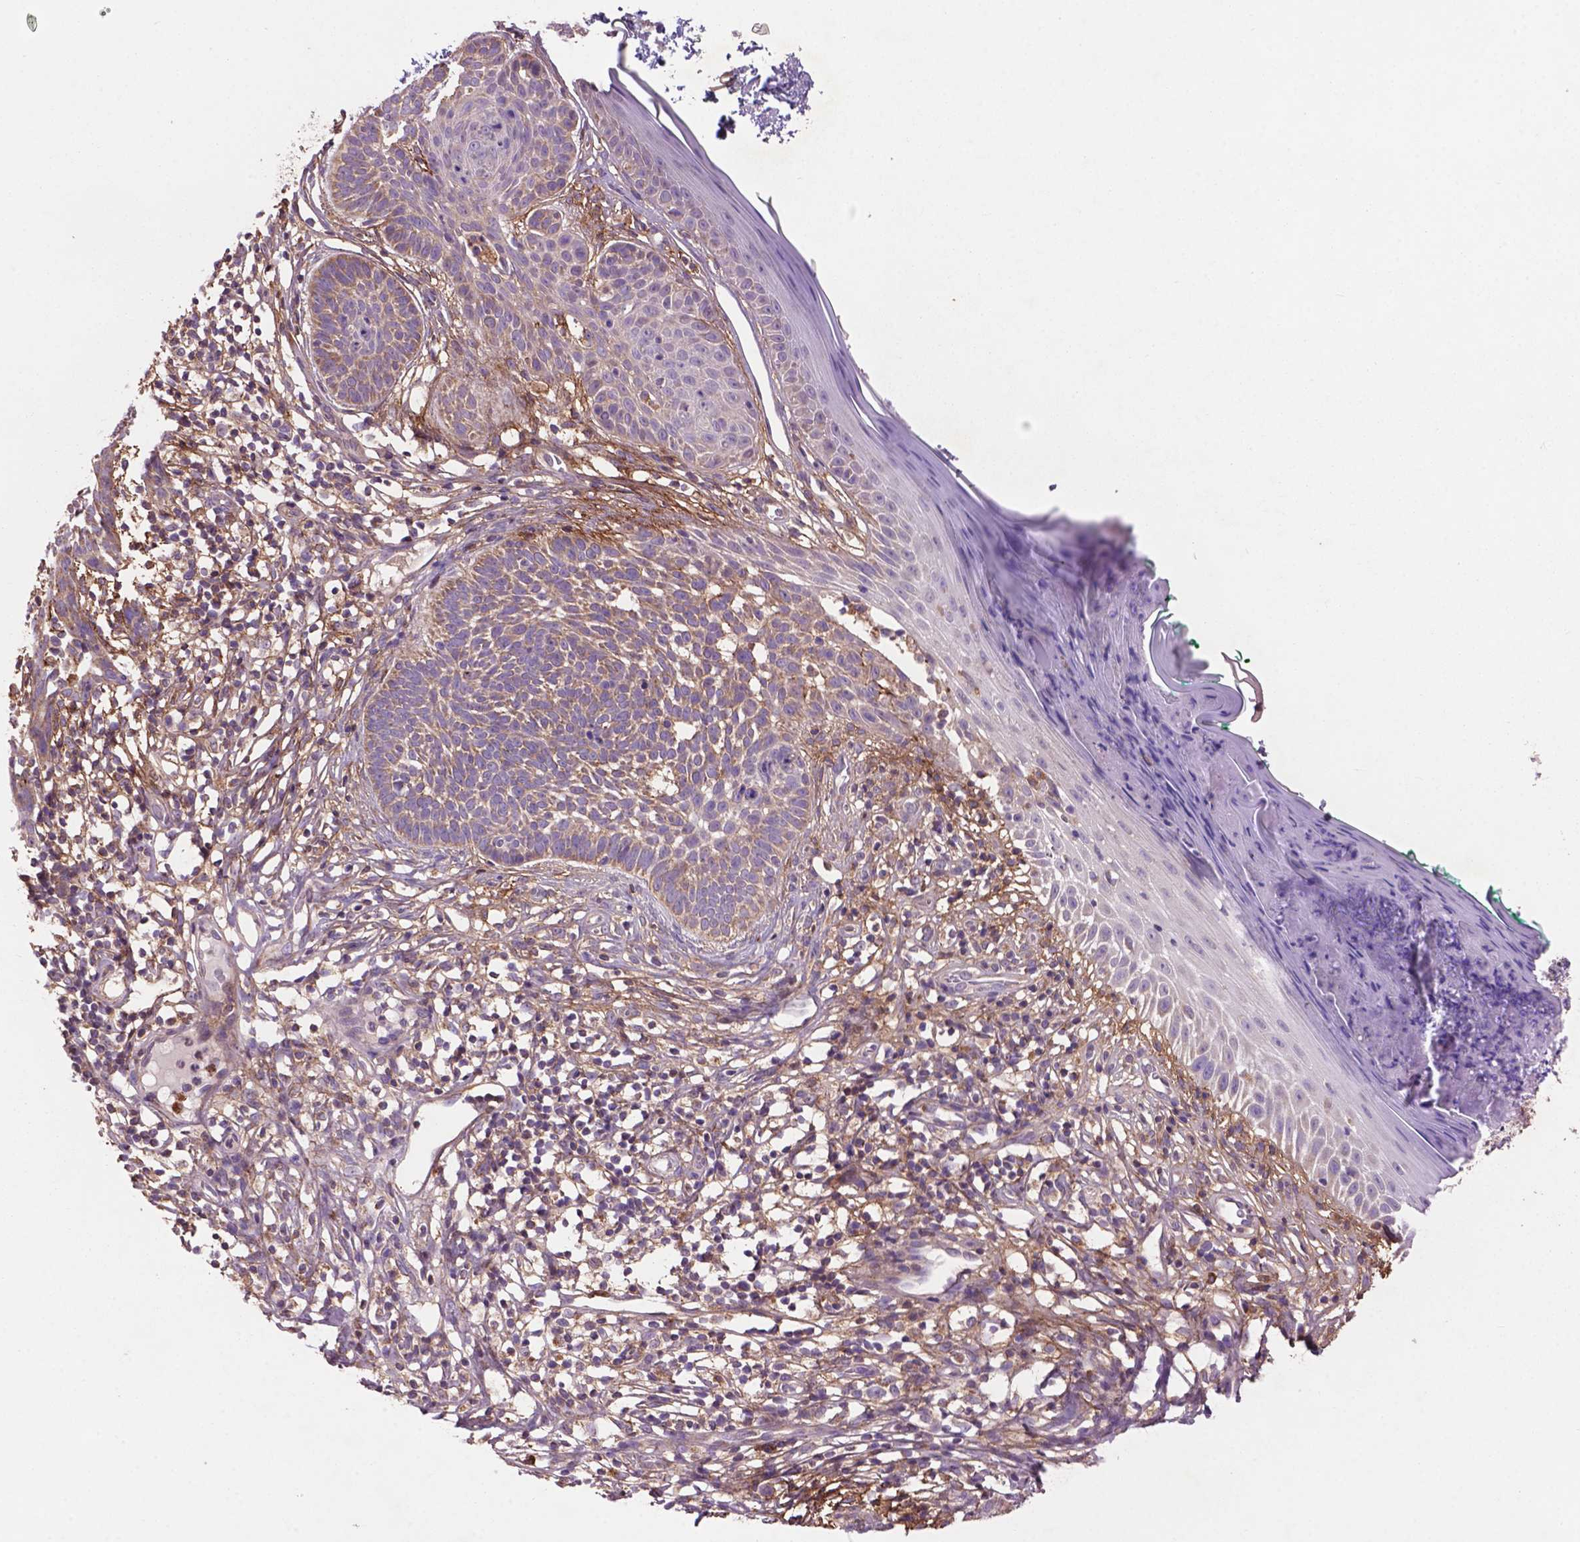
{"staining": {"intensity": "weak", "quantity": ">75%", "location": "cytoplasmic/membranous"}, "tissue": "skin cancer", "cell_type": "Tumor cells", "image_type": "cancer", "snomed": [{"axis": "morphology", "description": "Basal cell carcinoma"}, {"axis": "topography", "description": "Skin"}], "caption": "Immunohistochemical staining of skin cancer (basal cell carcinoma) demonstrates low levels of weak cytoplasmic/membranous protein positivity in about >75% of tumor cells. (IHC, brightfield microscopy, high magnification).", "gene": "LRRC3C", "patient": {"sex": "male", "age": 85}}